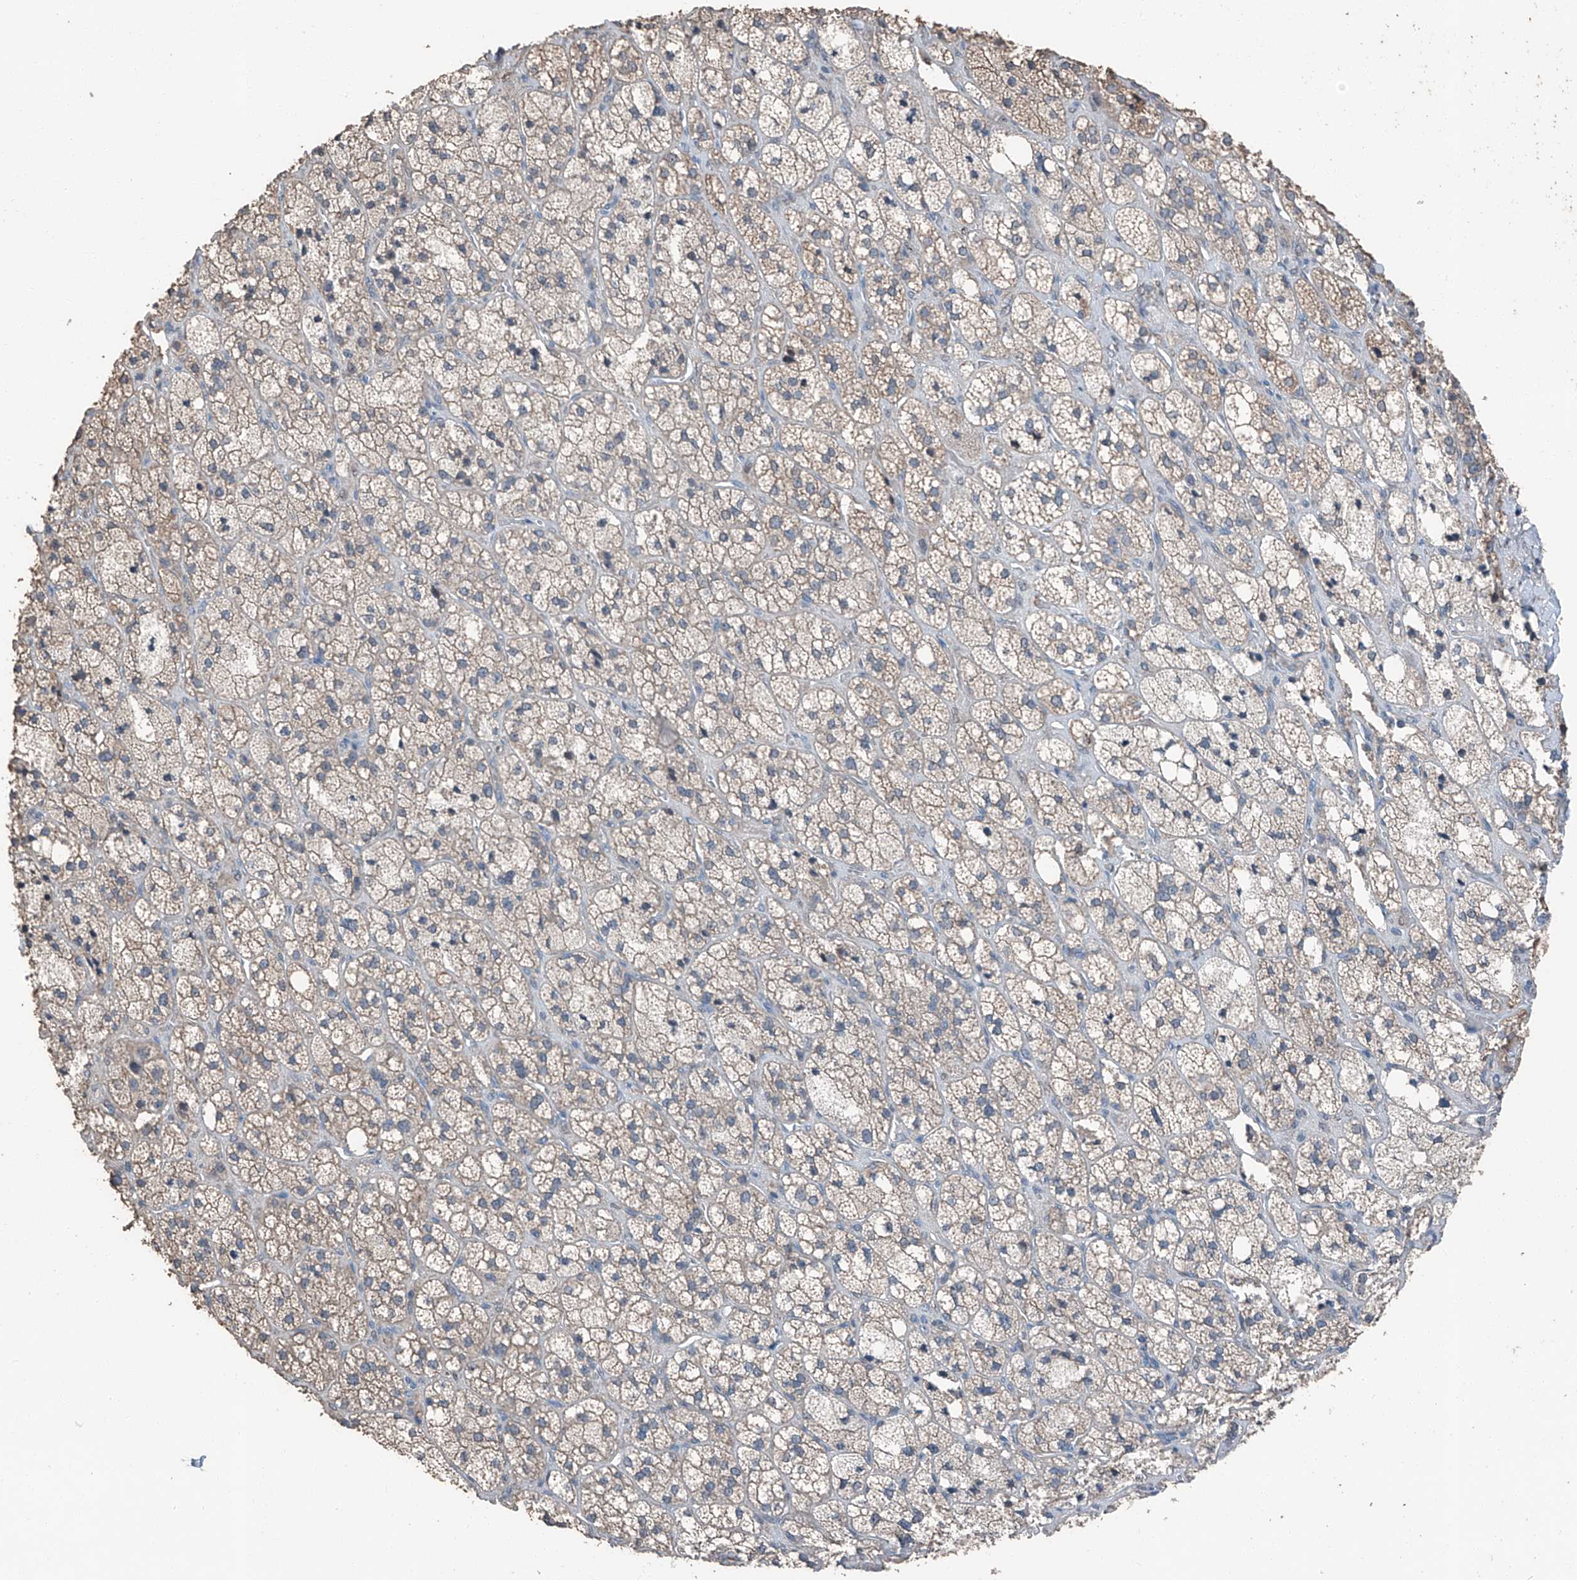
{"staining": {"intensity": "weak", "quantity": "25%-75%", "location": "cytoplasmic/membranous"}, "tissue": "adrenal gland", "cell_type": "Glandular cells", "image_type": "normal", "snomed": [{"axis": "morphology", "description": "Normal tissue, NOS"}, {"axis": "topography", "description": "Adrenal gland"}], "caption": "Protein staining of benign adrenal gland displays weak cytoplasmic/membranous expression in approximately 25%-75% of glandular cells.", "gene": "MAMLD1", "patient": {"sex": "male", "age": 61}}